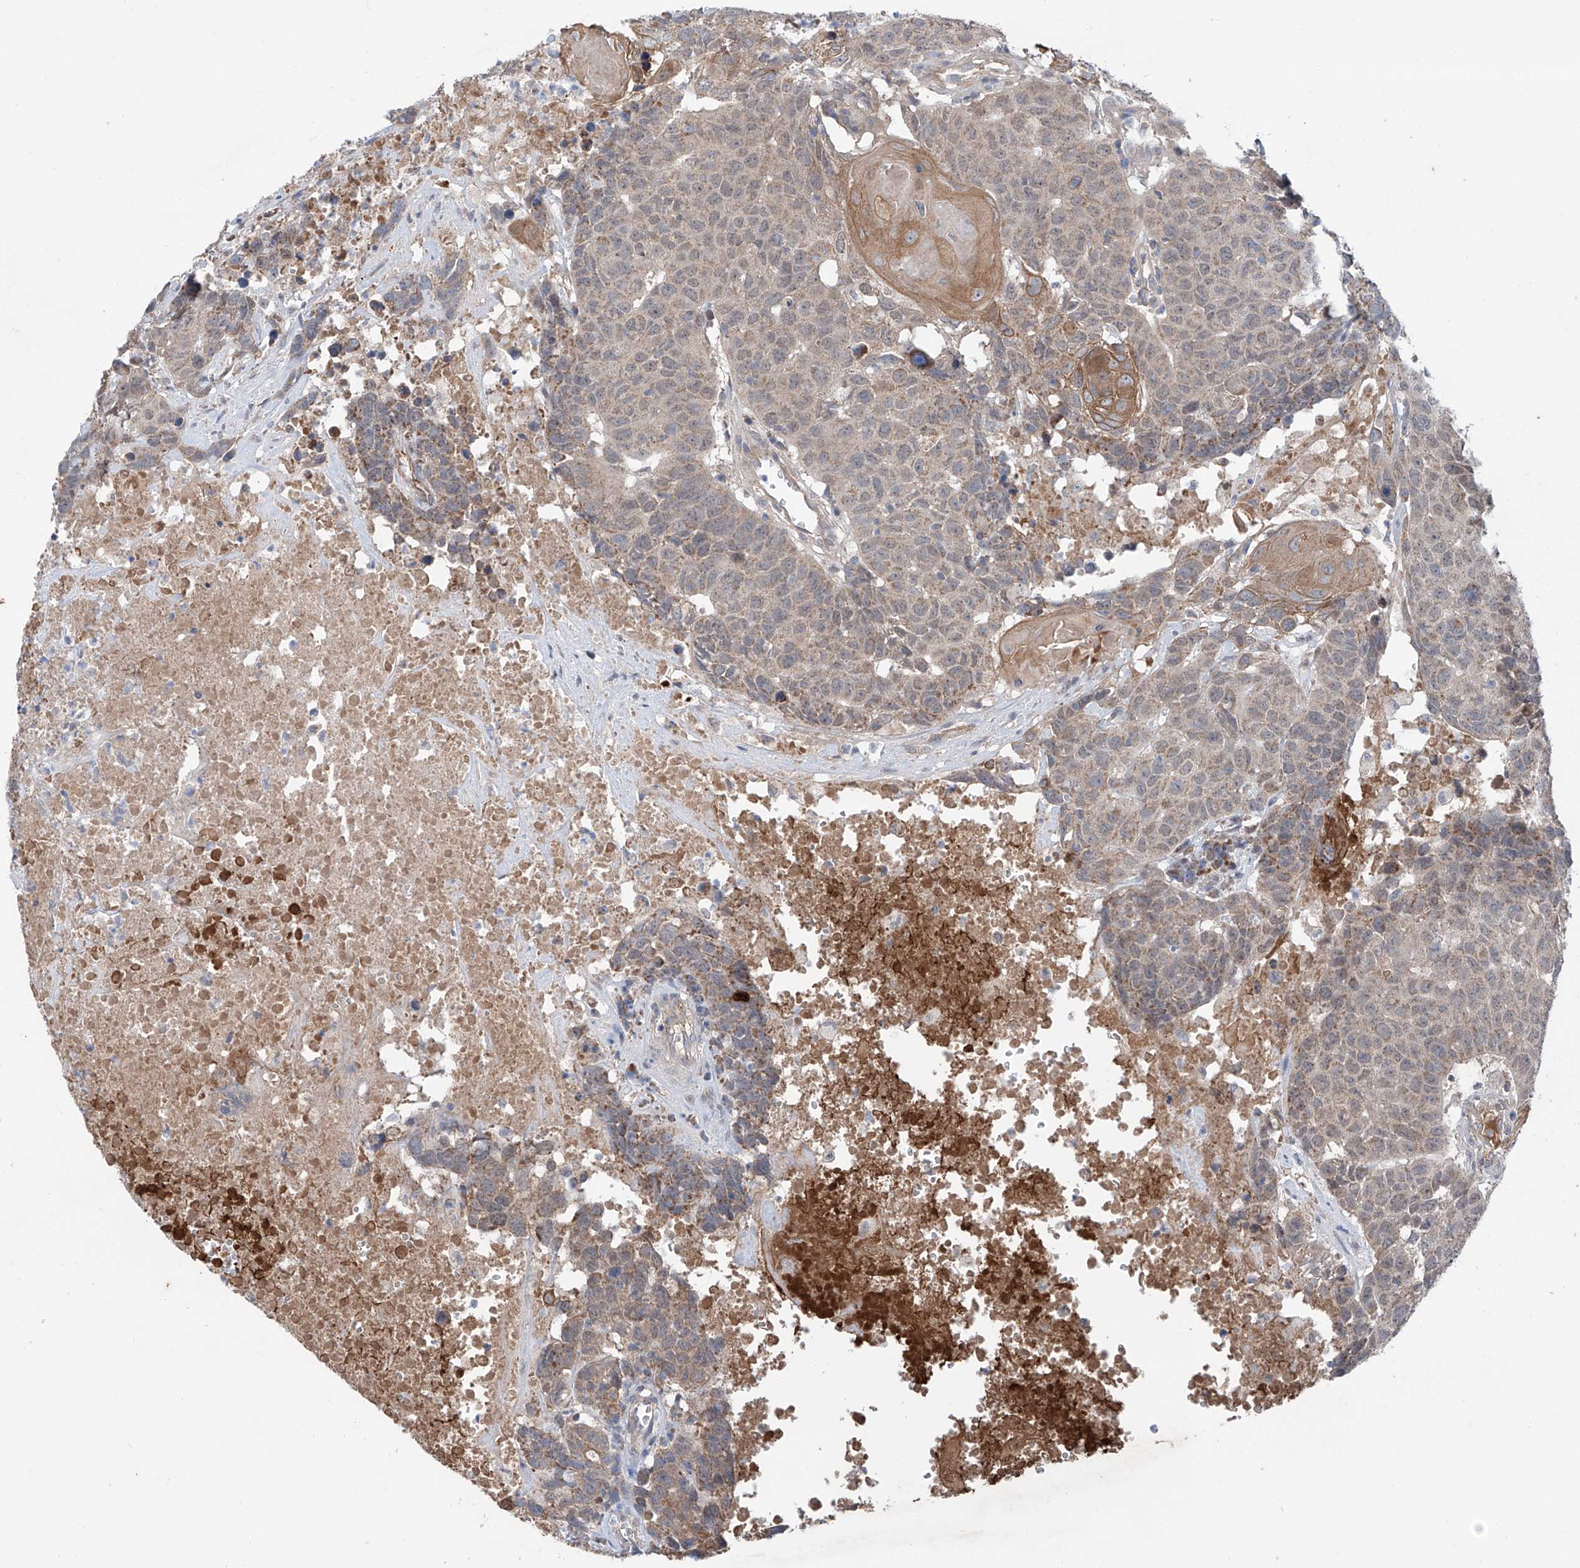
{"staining": {"intensity": "weak", "quantity": "25%-75%", "location": "cytoplasmic/membranous"}, "tissue": "head and neck cancer", "cell_type": "Tumor cells", "image_type": "cancer", "snomed": [{"axis": "morphology", "description": "Squamous cell carcinoma, NOS"}, {"axis": "topography", "description": "Head-Neck"}], "caption": "Immunohistochemical staining of human head and neck cancer (squamous cell carcinoma) demonstrates low levels of weak cytoplasmic/membranous protein staining in about 25%-75% of tumor cells.", "gene": "SIX4", "patient": {"sex": "male", "age": 66}}